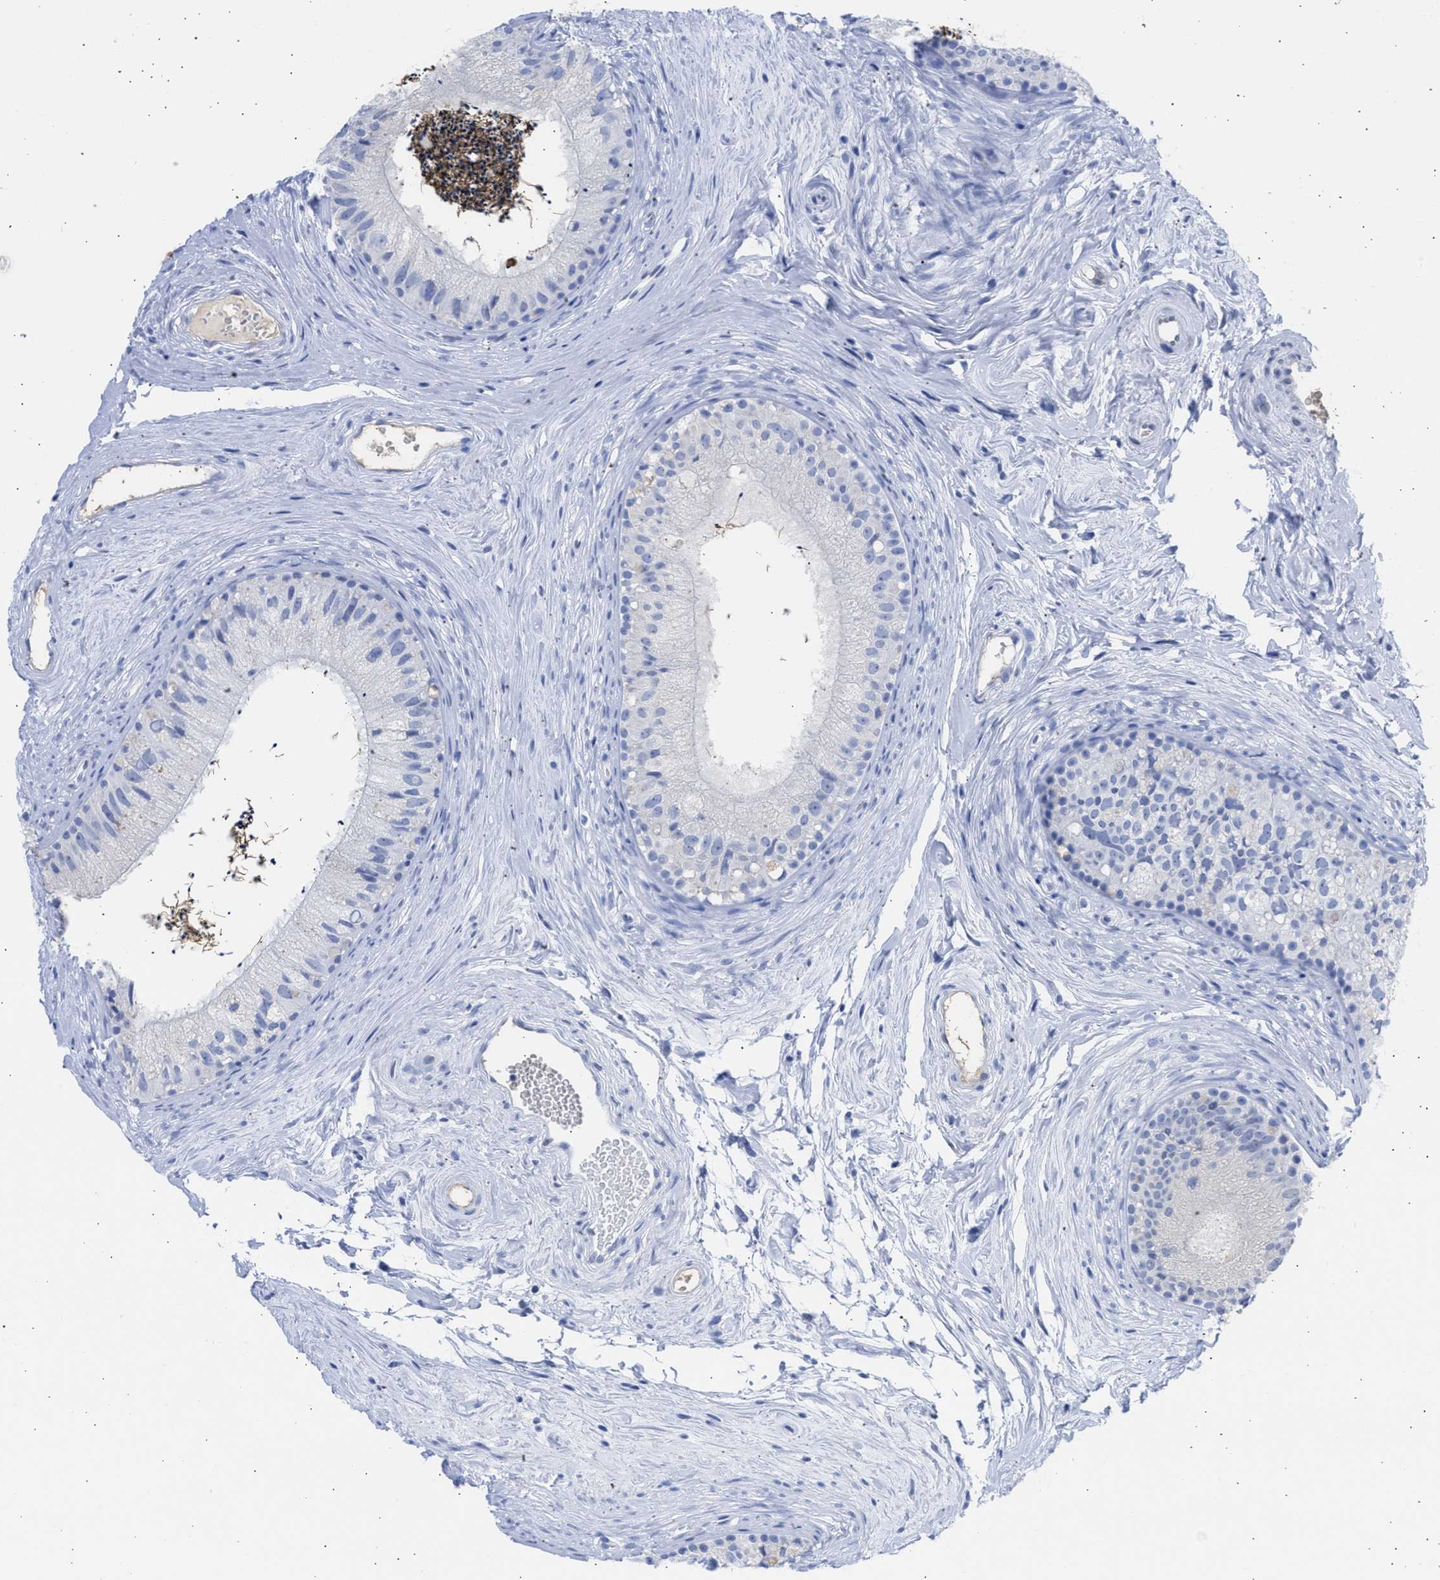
{"staining": {"intensity": "negative", "quantity": "none", "location": "none"}, "tissue": "epididymis", "cell_type": "Glandular cells", "image_type": "normal", "snomed": [{"axis": "morphology", "description": "Normal tissue, NOS"}, {"axis": "topography", "description": "Epididymis"}], "caption": "This micrograph is of normal epididymis stained with IHC to label a protein in brown with the nuclei are counter-stained blue. There is no positivity in glandular cells.", "gene": "RSPH1", "patient": {"sex": "male", "age": 56}}